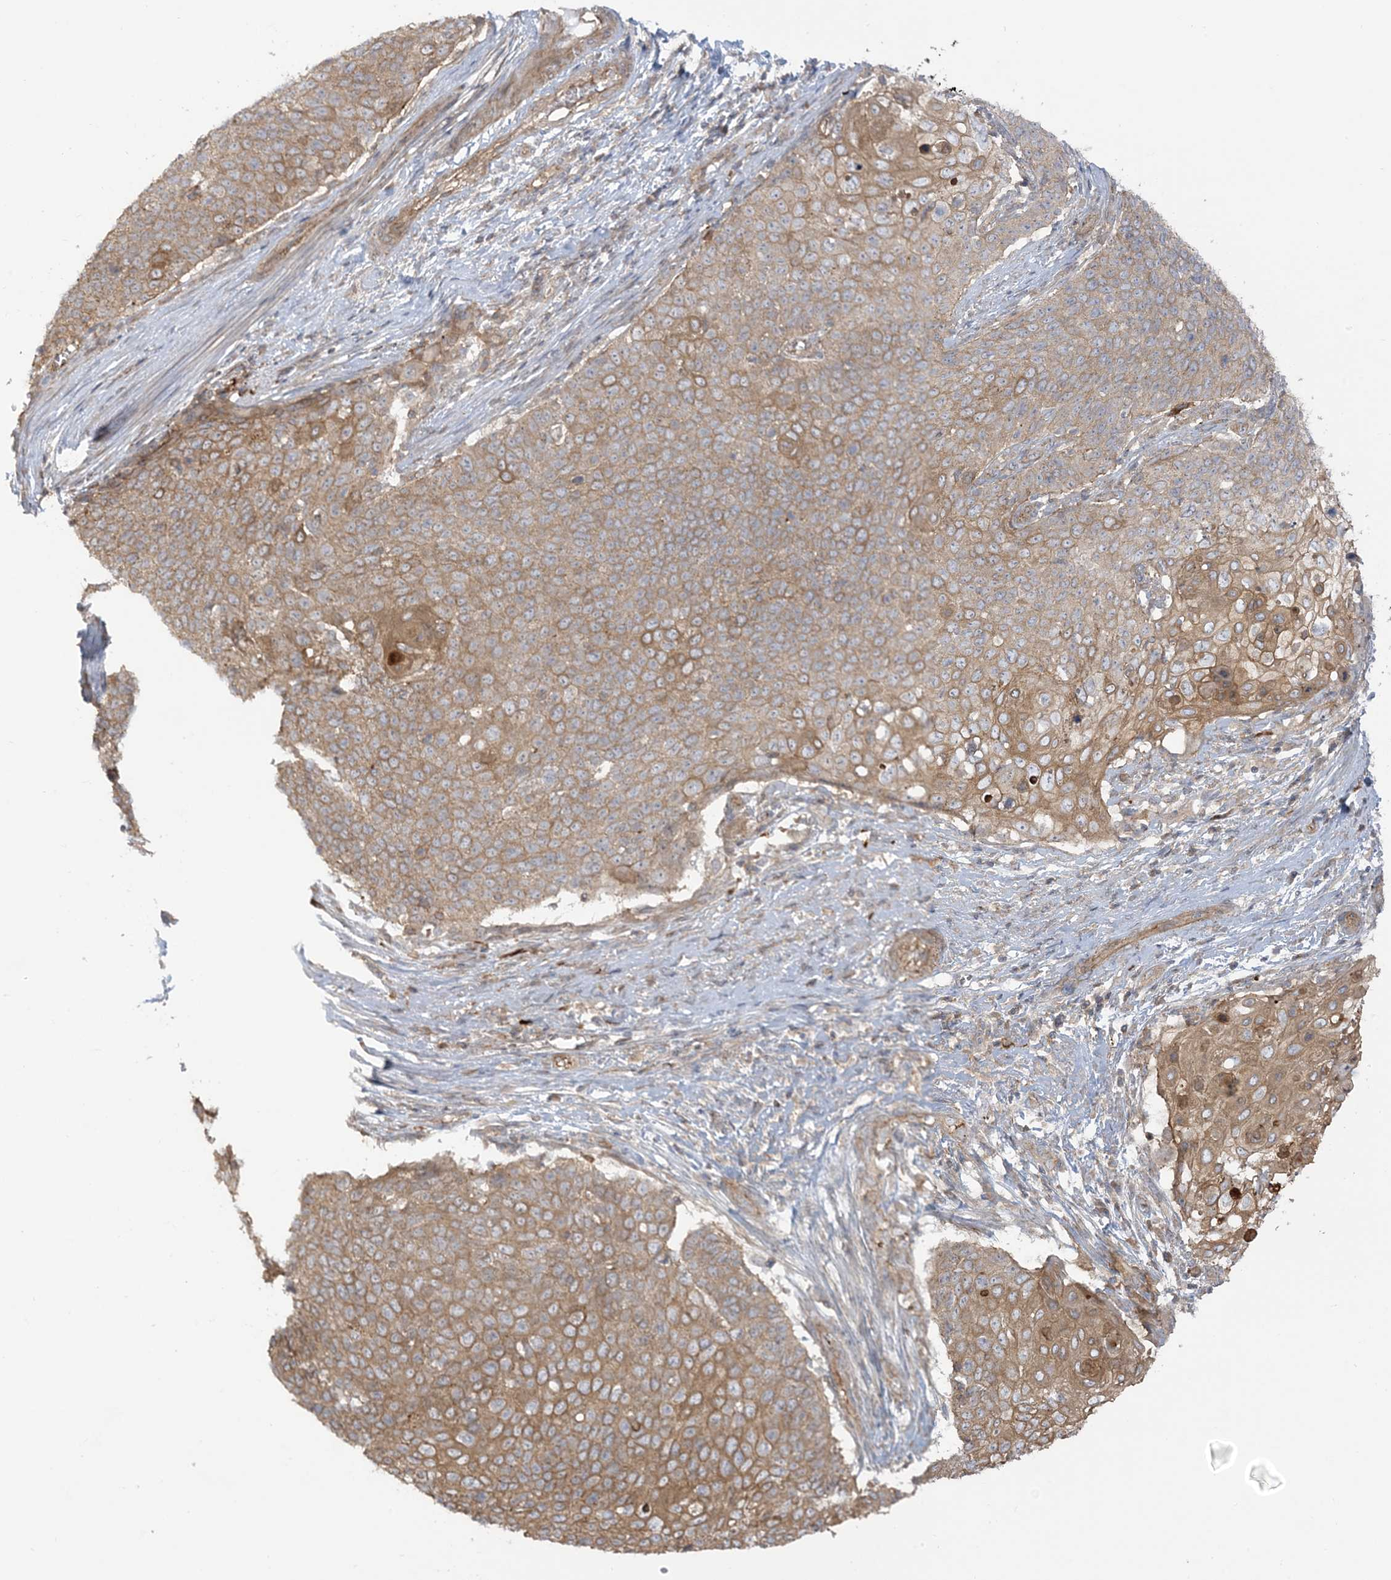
{"staining": {"intensity": "moderate", "quantity": ">75%", "location": "cytoplasmic/membranous"}, "tissue": "cervical cancer", "cell_type": "Tumor cells", "image_type": "cancer", "snomed": [{"axis": "morphology", "description": "Squamous cell carcinoma, NOS"}, {"axis": "topography", "description": "Cervix"}], "caption": "Protein analysis of cervical cancer tissue demonstrates moderate cytoplasmic/membranous positivity in about >75% of tumor cells.", "gene": "ICMT", "patient": {"sex": "female", "age": 39}}